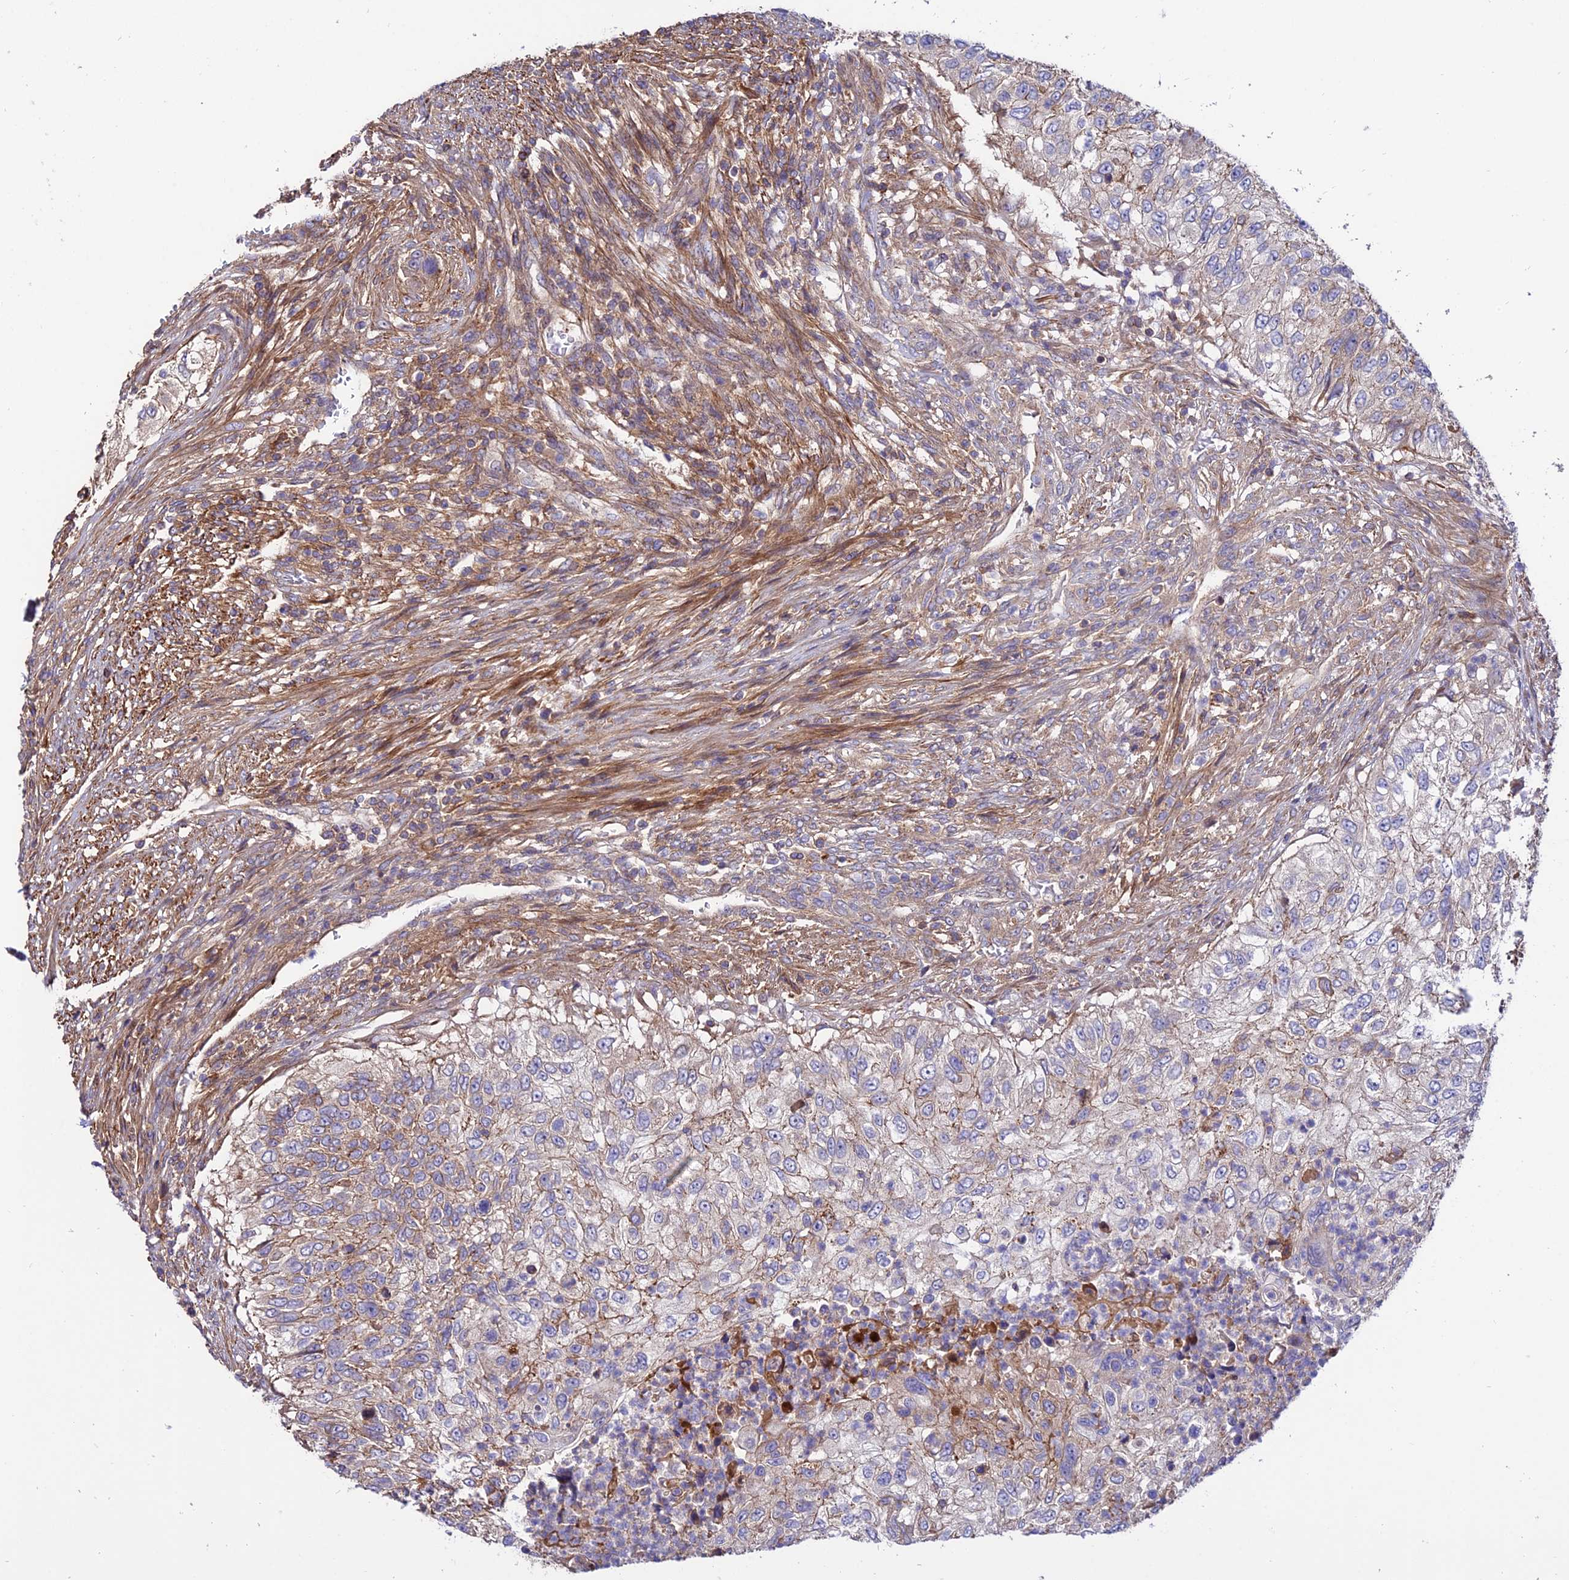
{"staining": {"intensity": "moderate", "quantity": "<25%", "location": "cytoplasmic/membranous"}, "tissue": "urothelial cancer", "cell_type": "Tumor cells", "image_type": "cancer", "snomed": [{"axis": "morphology", "description": "Urothelial carcinoma, High grade"}, {"axis": "topography", "description": "Urinary bladder"}], "caption": "Human urothelial cancer stained with a protein marker shows moderate staining in tumor cells.", "gene": "PYM1", "patient": {"sex": "female", "age": 60}}